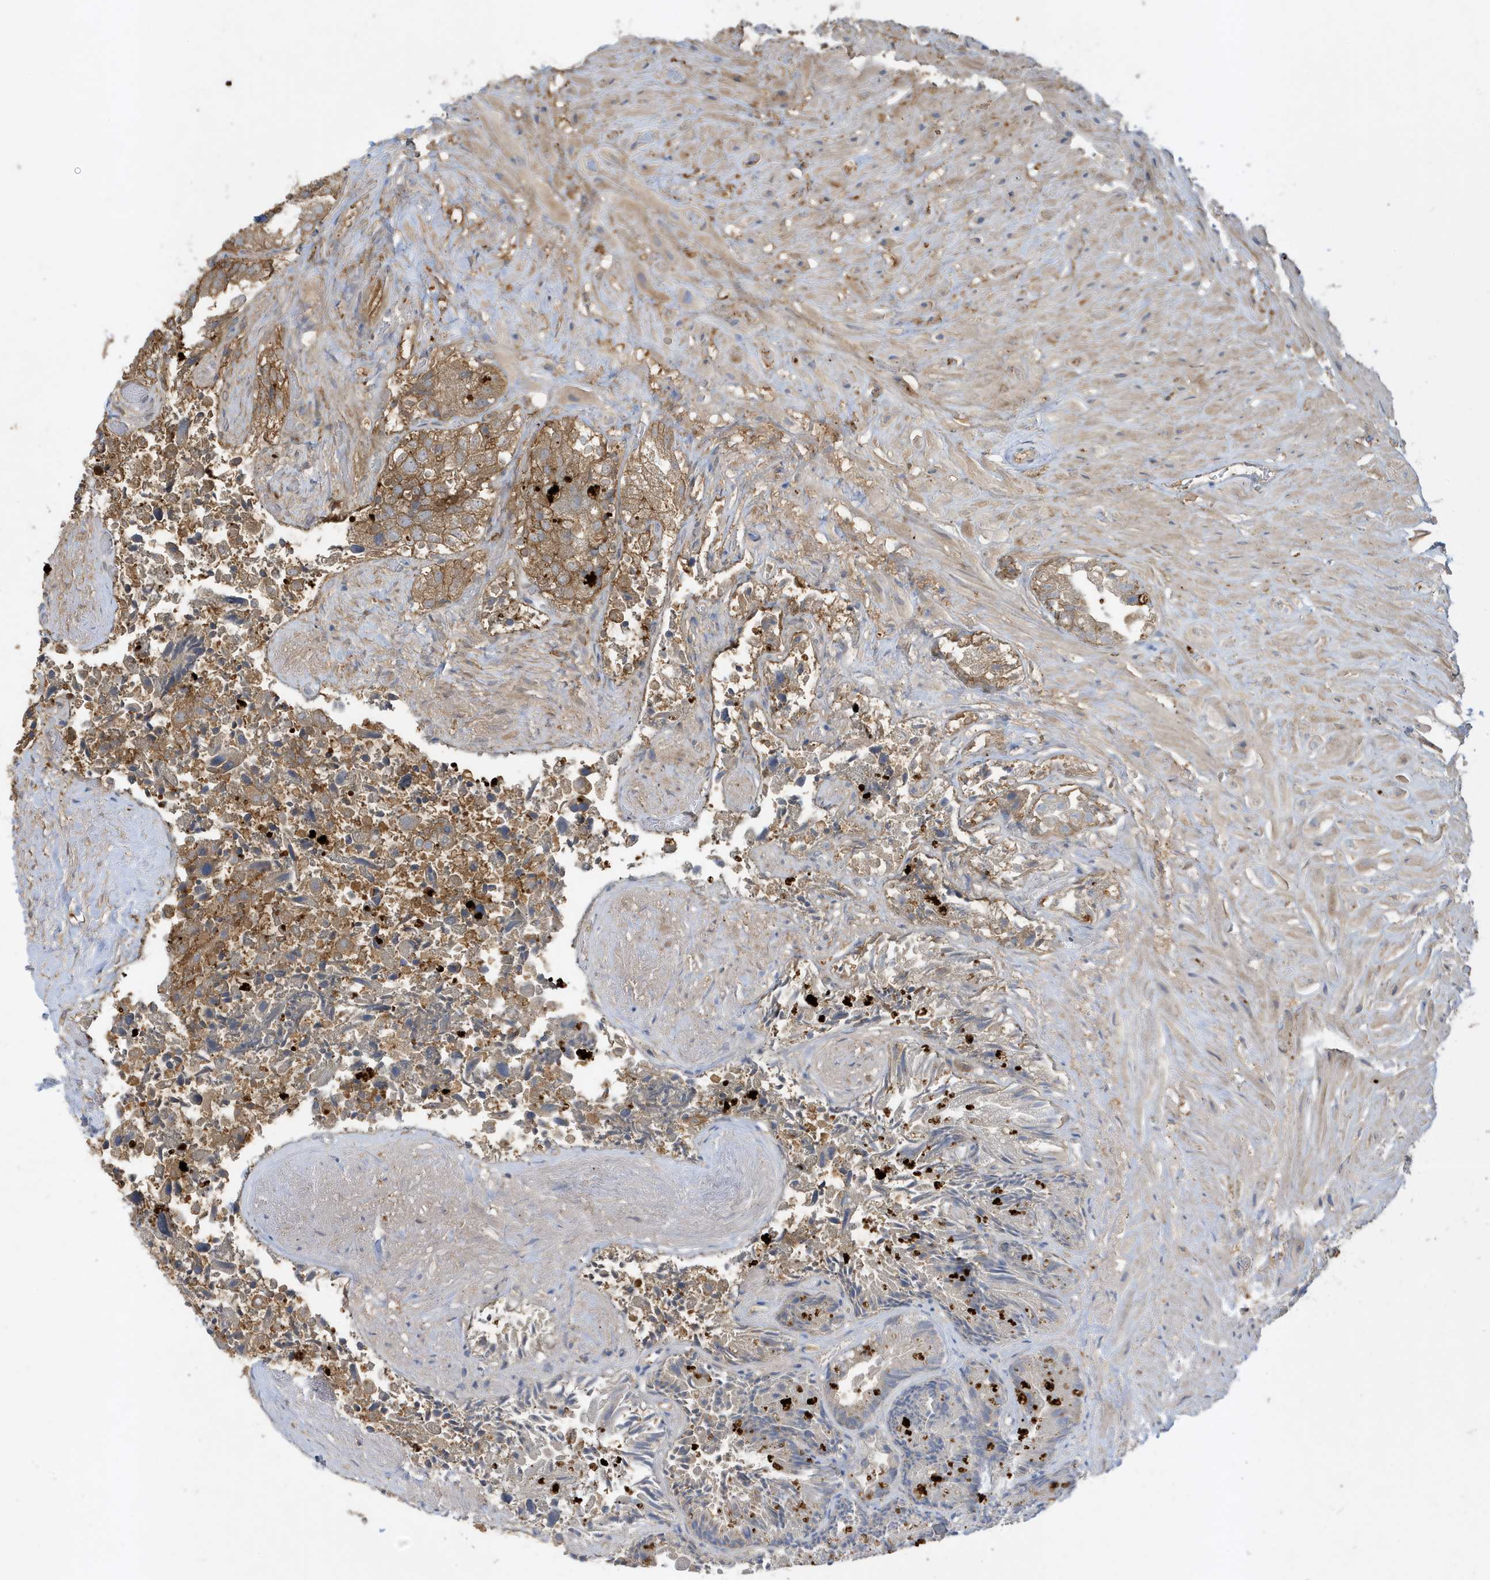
{"staining": {"intensity": "moderate", "quantity": ">75%", "location": "cytoplasmic/membranous"}, "tissue": "seminal vesicle", "cell_type": "Glandular cells", "image_type": "normal", "snomed": [{"axis": "morphology", "description": "Normal tissue, NOS"}, {"axis": "topography", "description": "Seminal veicle"}, {"axis": "topography", "description": "Peripheral nerve tissue"}], "caption": "A high-resolution histopathology image shows immunohistochemistry (IHC) staining of unremarkable seminal vesicle, which displays moderate cytoplasmic/membranous expression in approximately >75% of glandular cells.", "gene": "ABTB1", "patient": {"sex": "male", "age": 63}}